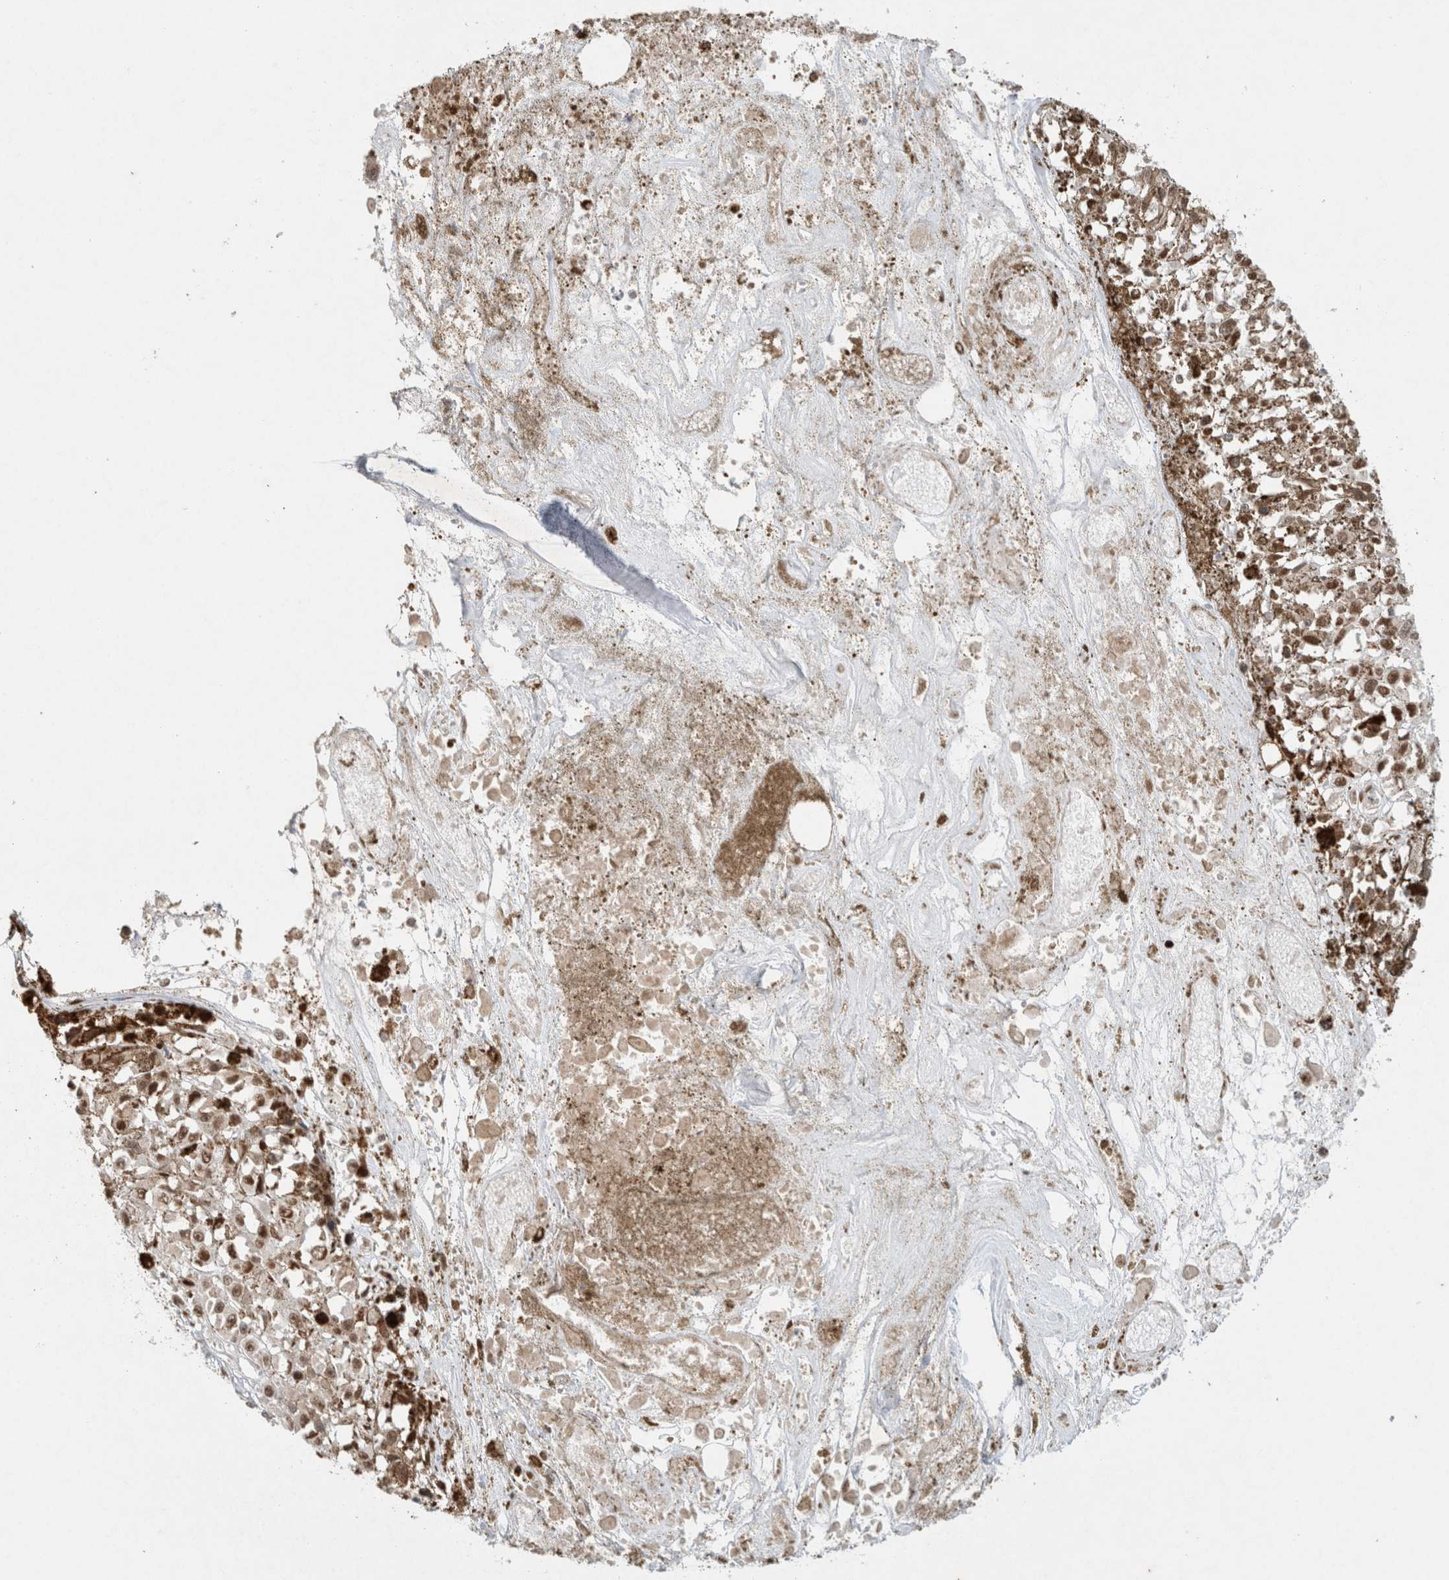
{"staining": {"intensity": "moderate", "quantity": ">75%", "location": "nuclear"}, "tissue": "melanoma", "cell_type": "Tumor cells", "image_type": "cancer", "snomed": [{"axis": "morphology", "description": "Malignant melanoma, Metastatic site"}, {"axis": "topography", "description": "Lymph node"}], "caption": "Immunohistochemistry (IHC) (DAB) staining of human malignant melanoma (metastatic site) demonstrates moderate nuclear protein expression in about >75% of tumor cells.", "gene": "DDX42", "patient": {"sex": "male", "age": 59}}